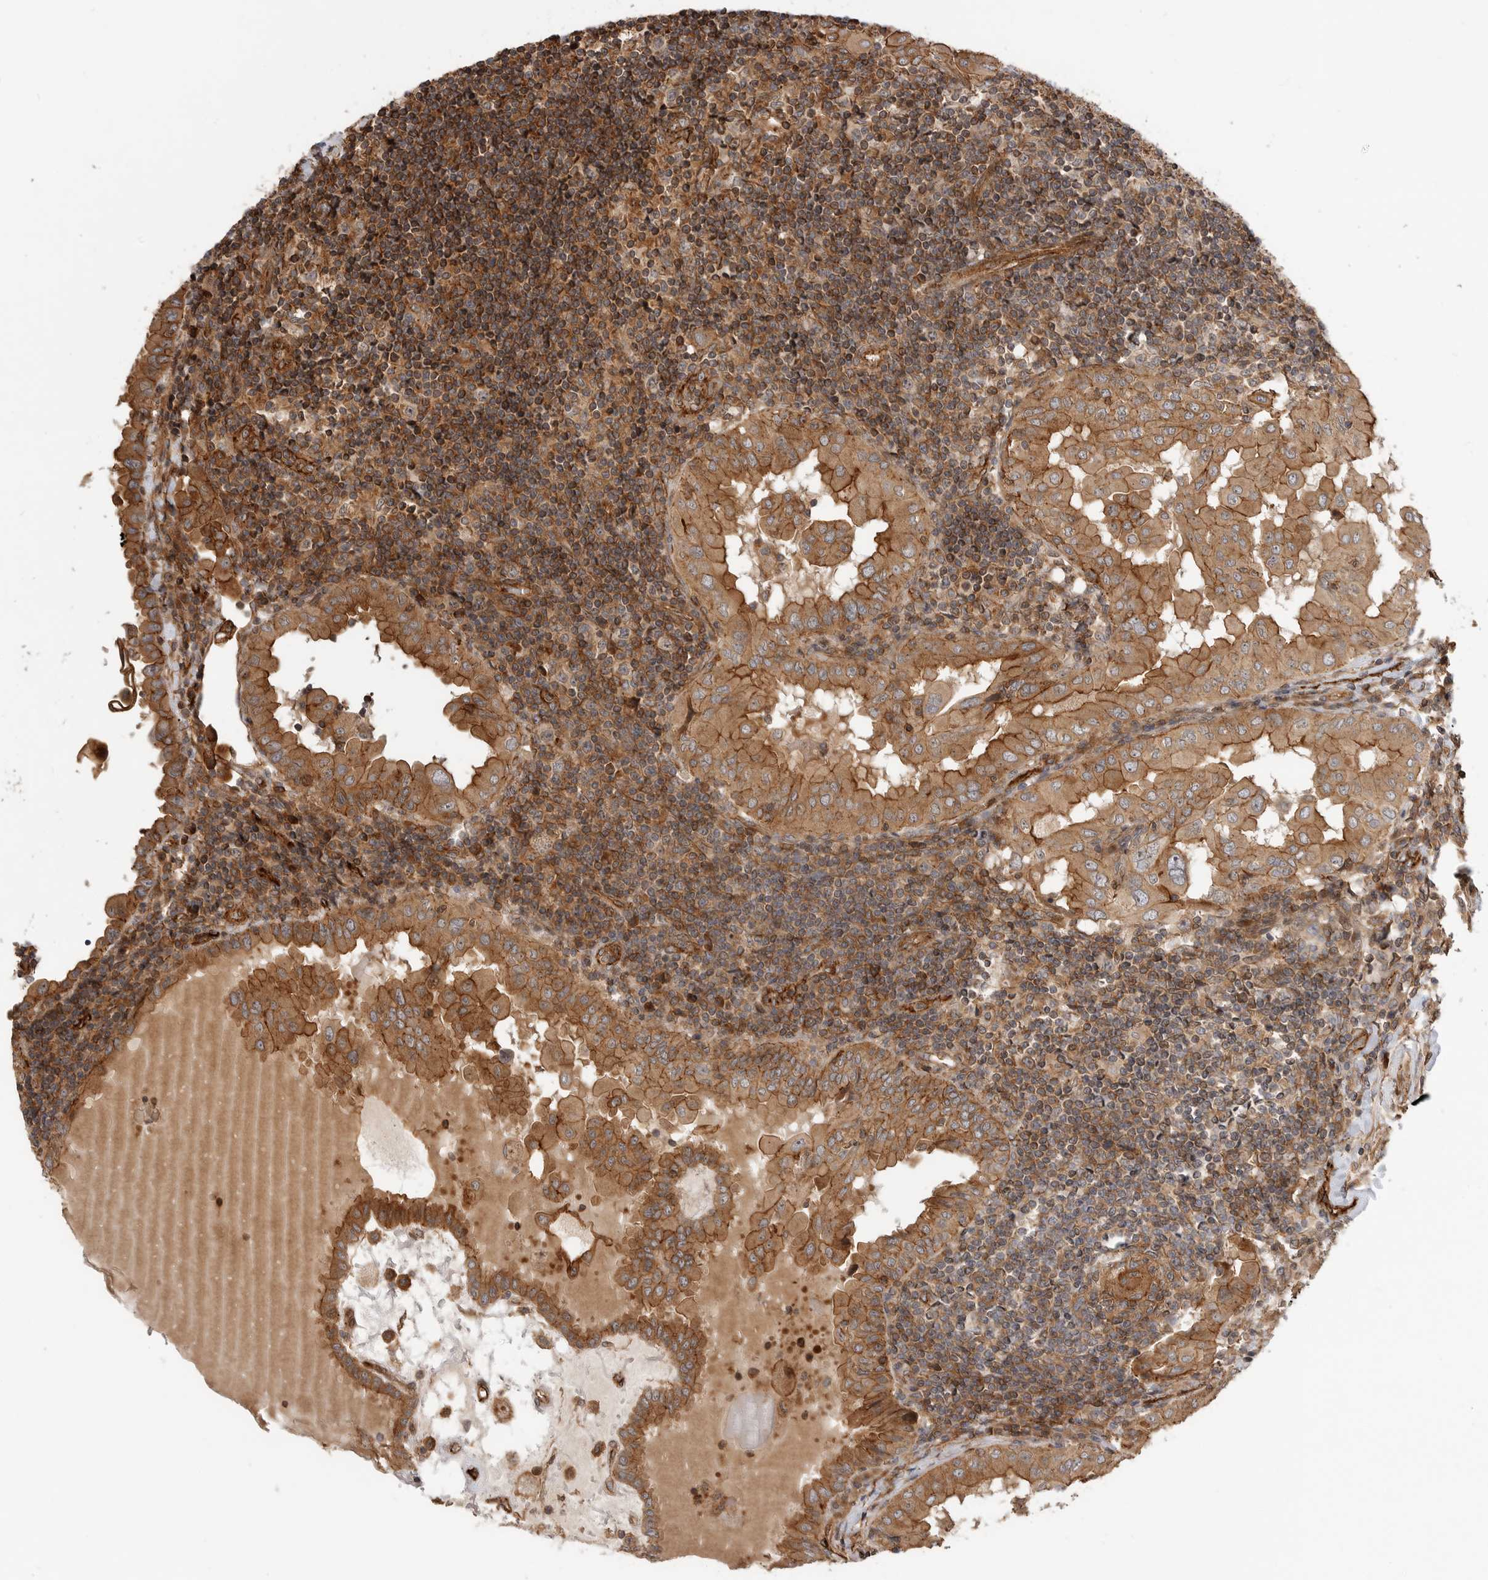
{"staining": {"intensity": "strong", "quantity": ">75%", "location": "cytoplasmic/membranous"}, "tissue": "thyroid cancer", "cell_type": "Tumor cells", "image_type": "cancer", "snomed": [{"axis": "morphology", "description": "Papillary adenocarcinoma, NOS"}, {"axis": "topography", "description": "Thyroid gland"}], "caption": "Human thyroid papillary adenocarcinoma stained for a protein (brown) reveals strong cytoplasmic/membranous positive positivity in approximately >75% of tumor cells.", "gene": "GPATCH2", "patient": {"sex": "male", "age": 33}}